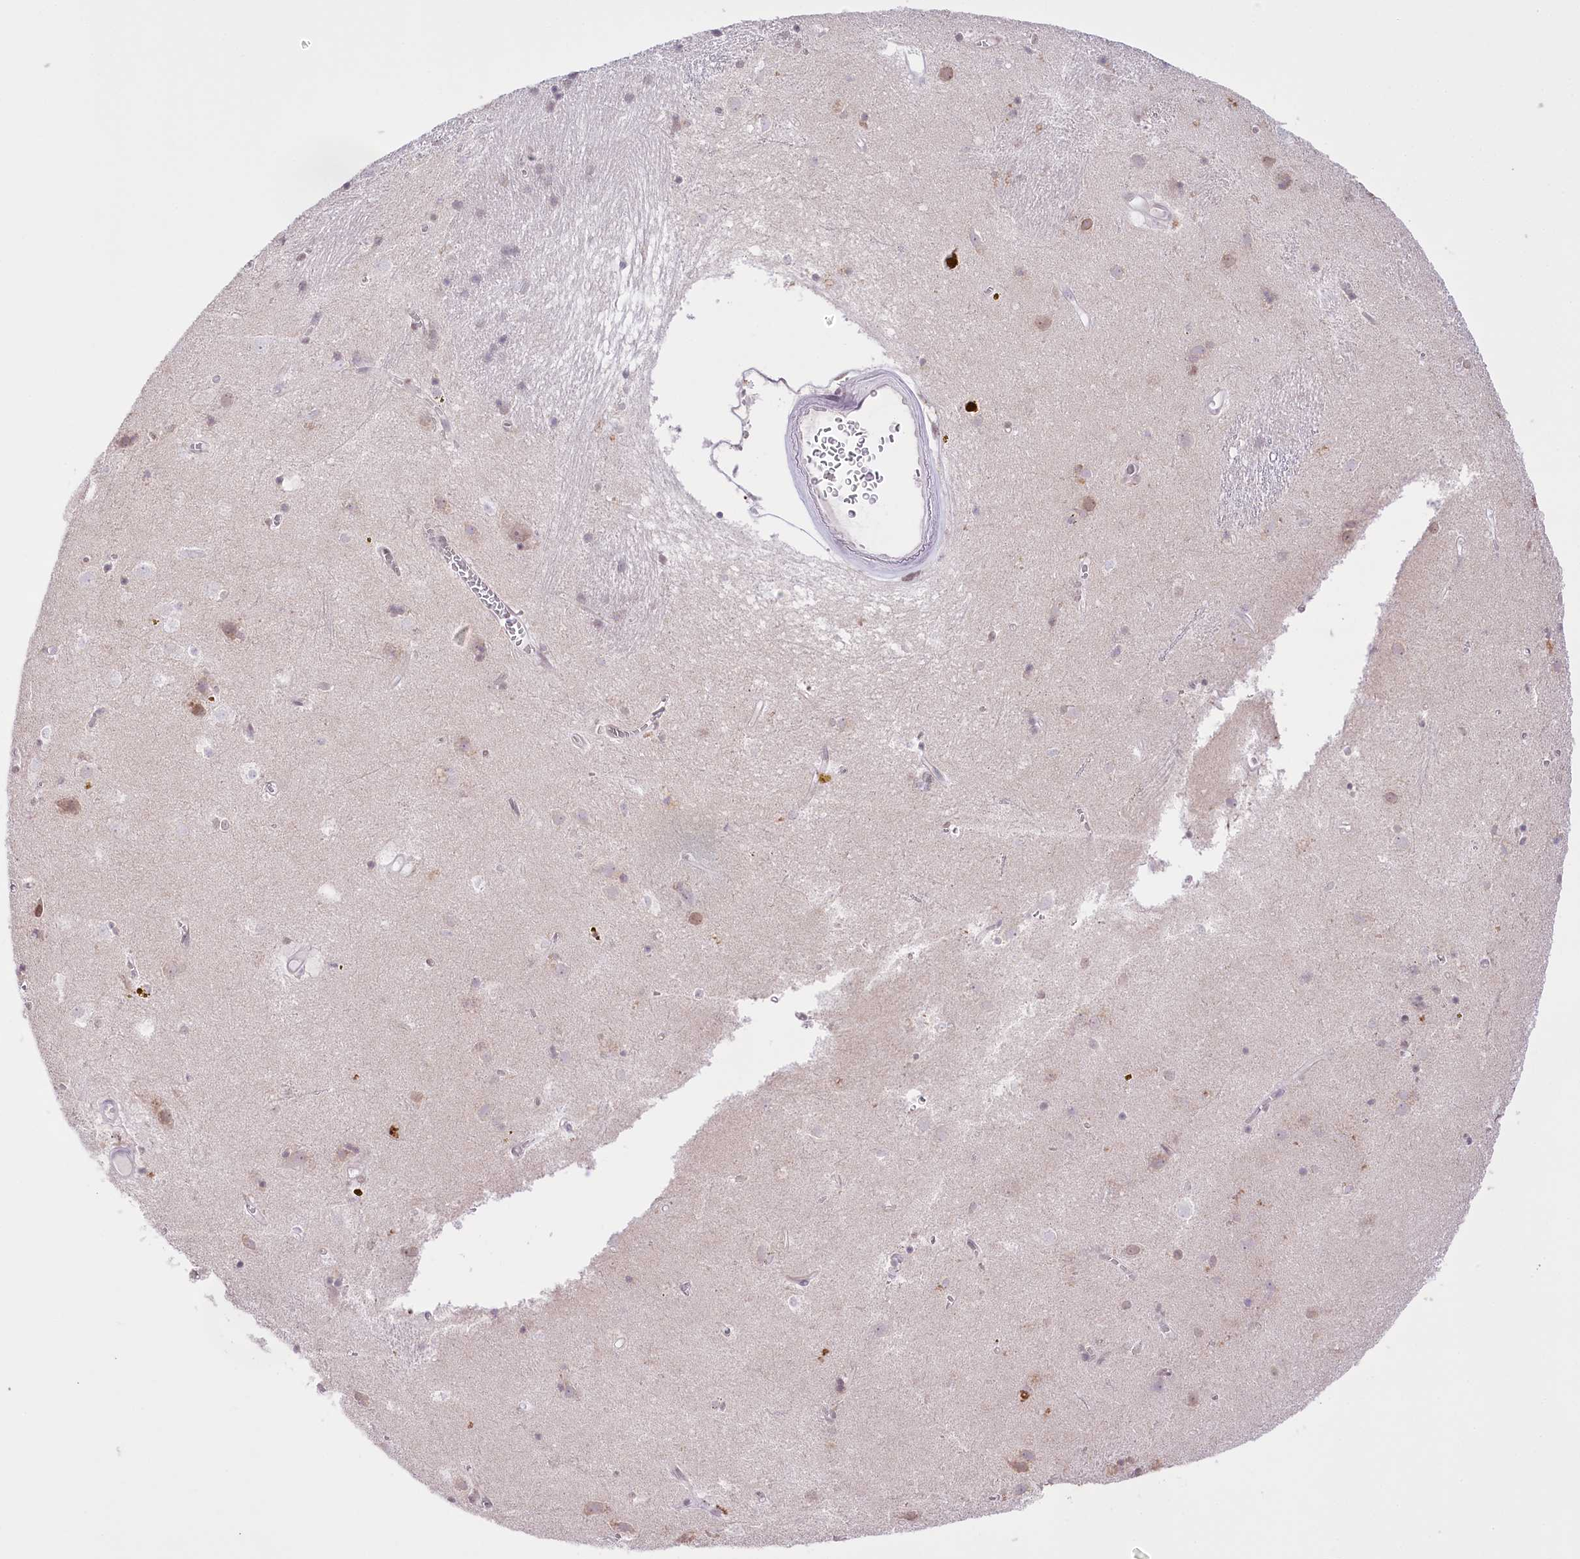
{"staining": {"intensity": "negative", "quantity": "none", "location": "none"}, "tissue": "caudate", "cell_type": "Glial cells", "image_type": "normal", "snomed": [{"axis": "morphology", "description": "Normal tissue, NOS"}, {"axis": "topography", "description": "Lateral ventricle wall"}], "caption": "High power microscopy image of an immunohistochemistry image of benign caudate, revealing no significant expression in glial cells.", "gene": "SLC39A10", "patient": {"sex": "male", "age": 70}}